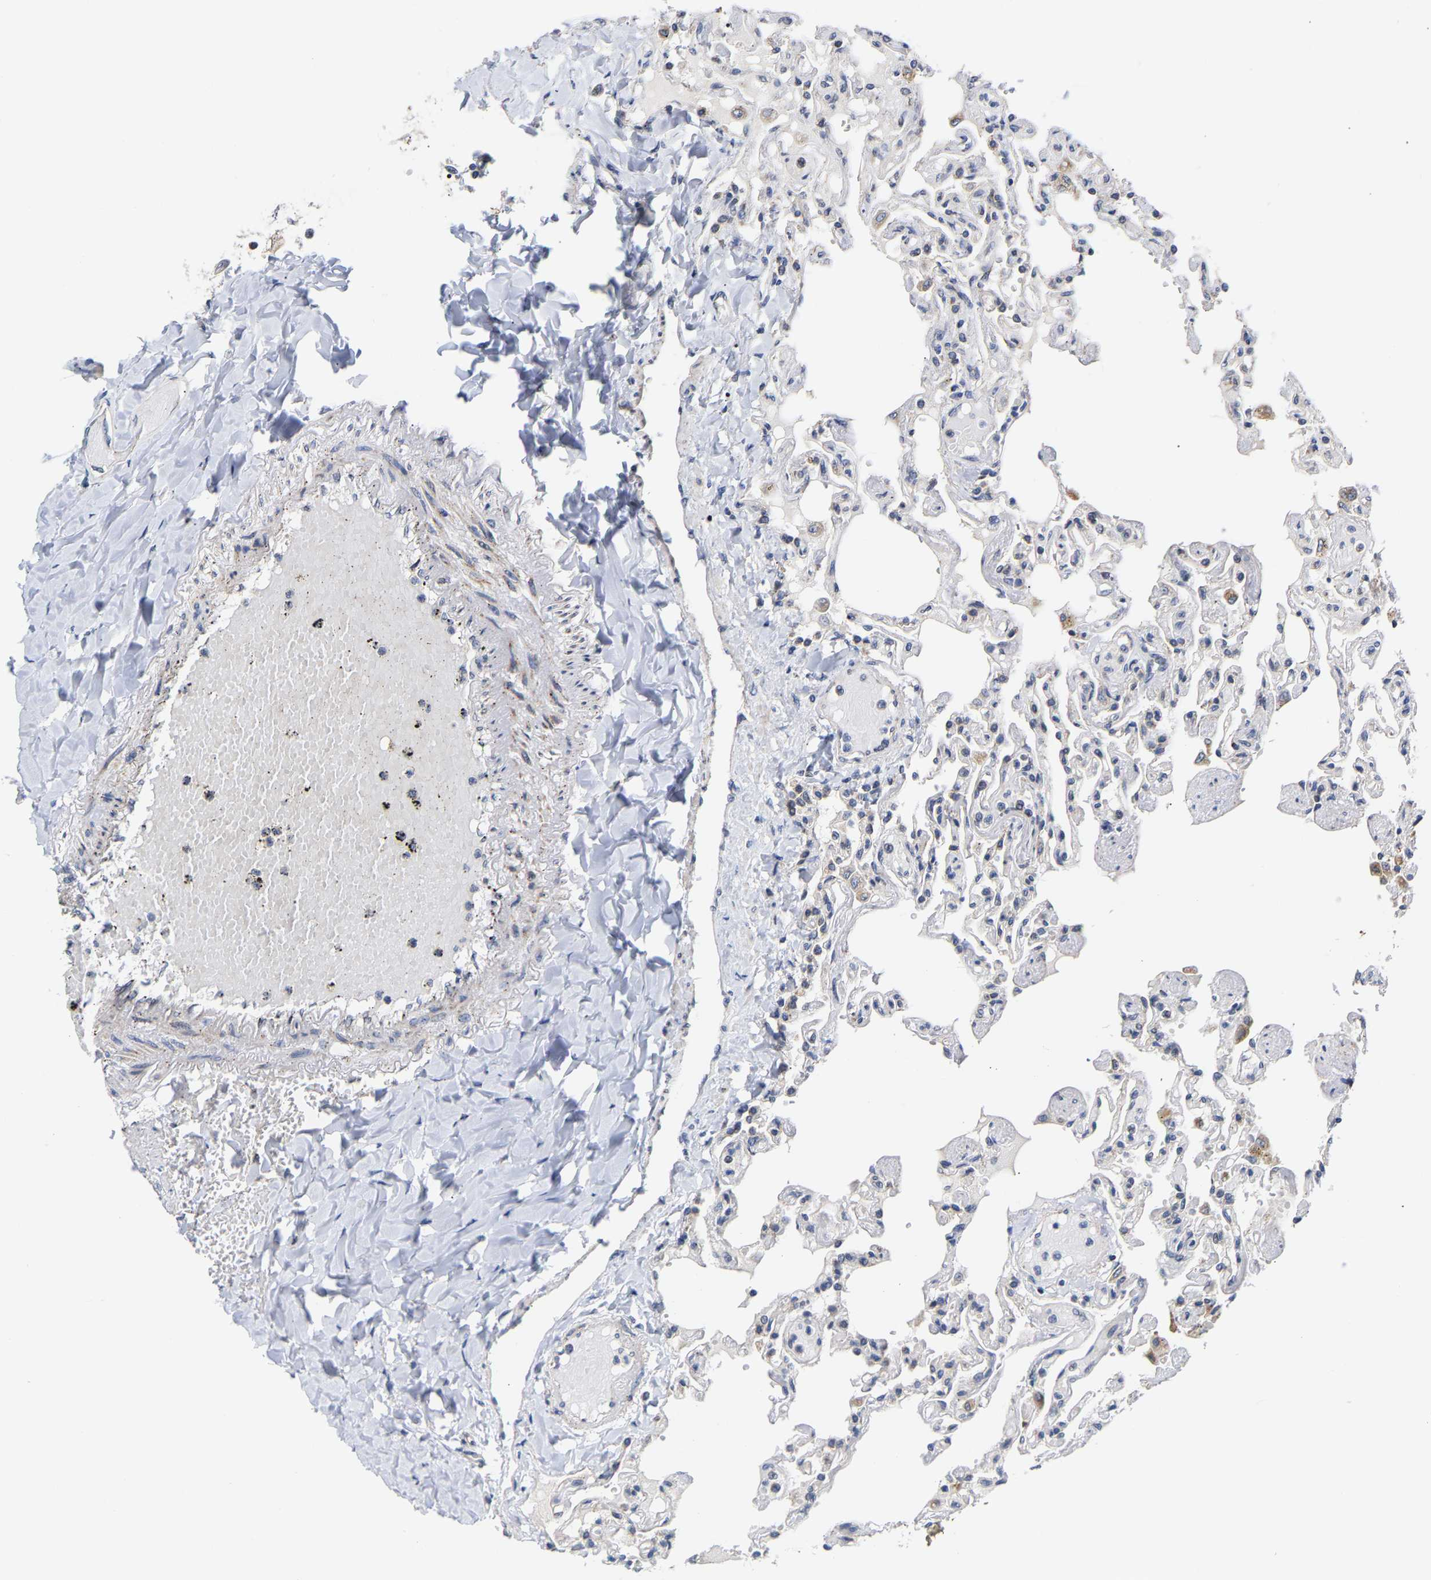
{"staining": {"intensity": "negative", "quantity": "none", "location": "none"}, "tissue": "lung", "cell_type": "Alveolar cells", "image_type": "normal", "snomed": [{"axis": "morphology", "description": "Normal tissue, NOS"}, {"axis": "topography", "description": "Lung"}], "caption": "Immunohistochemistry histopathology image of normal lung: lung stained with DAB exhibits no significant protein expression in alveolar cells.", "gene": "PCNT", "patient": {"sex": "male", "age": 21}}